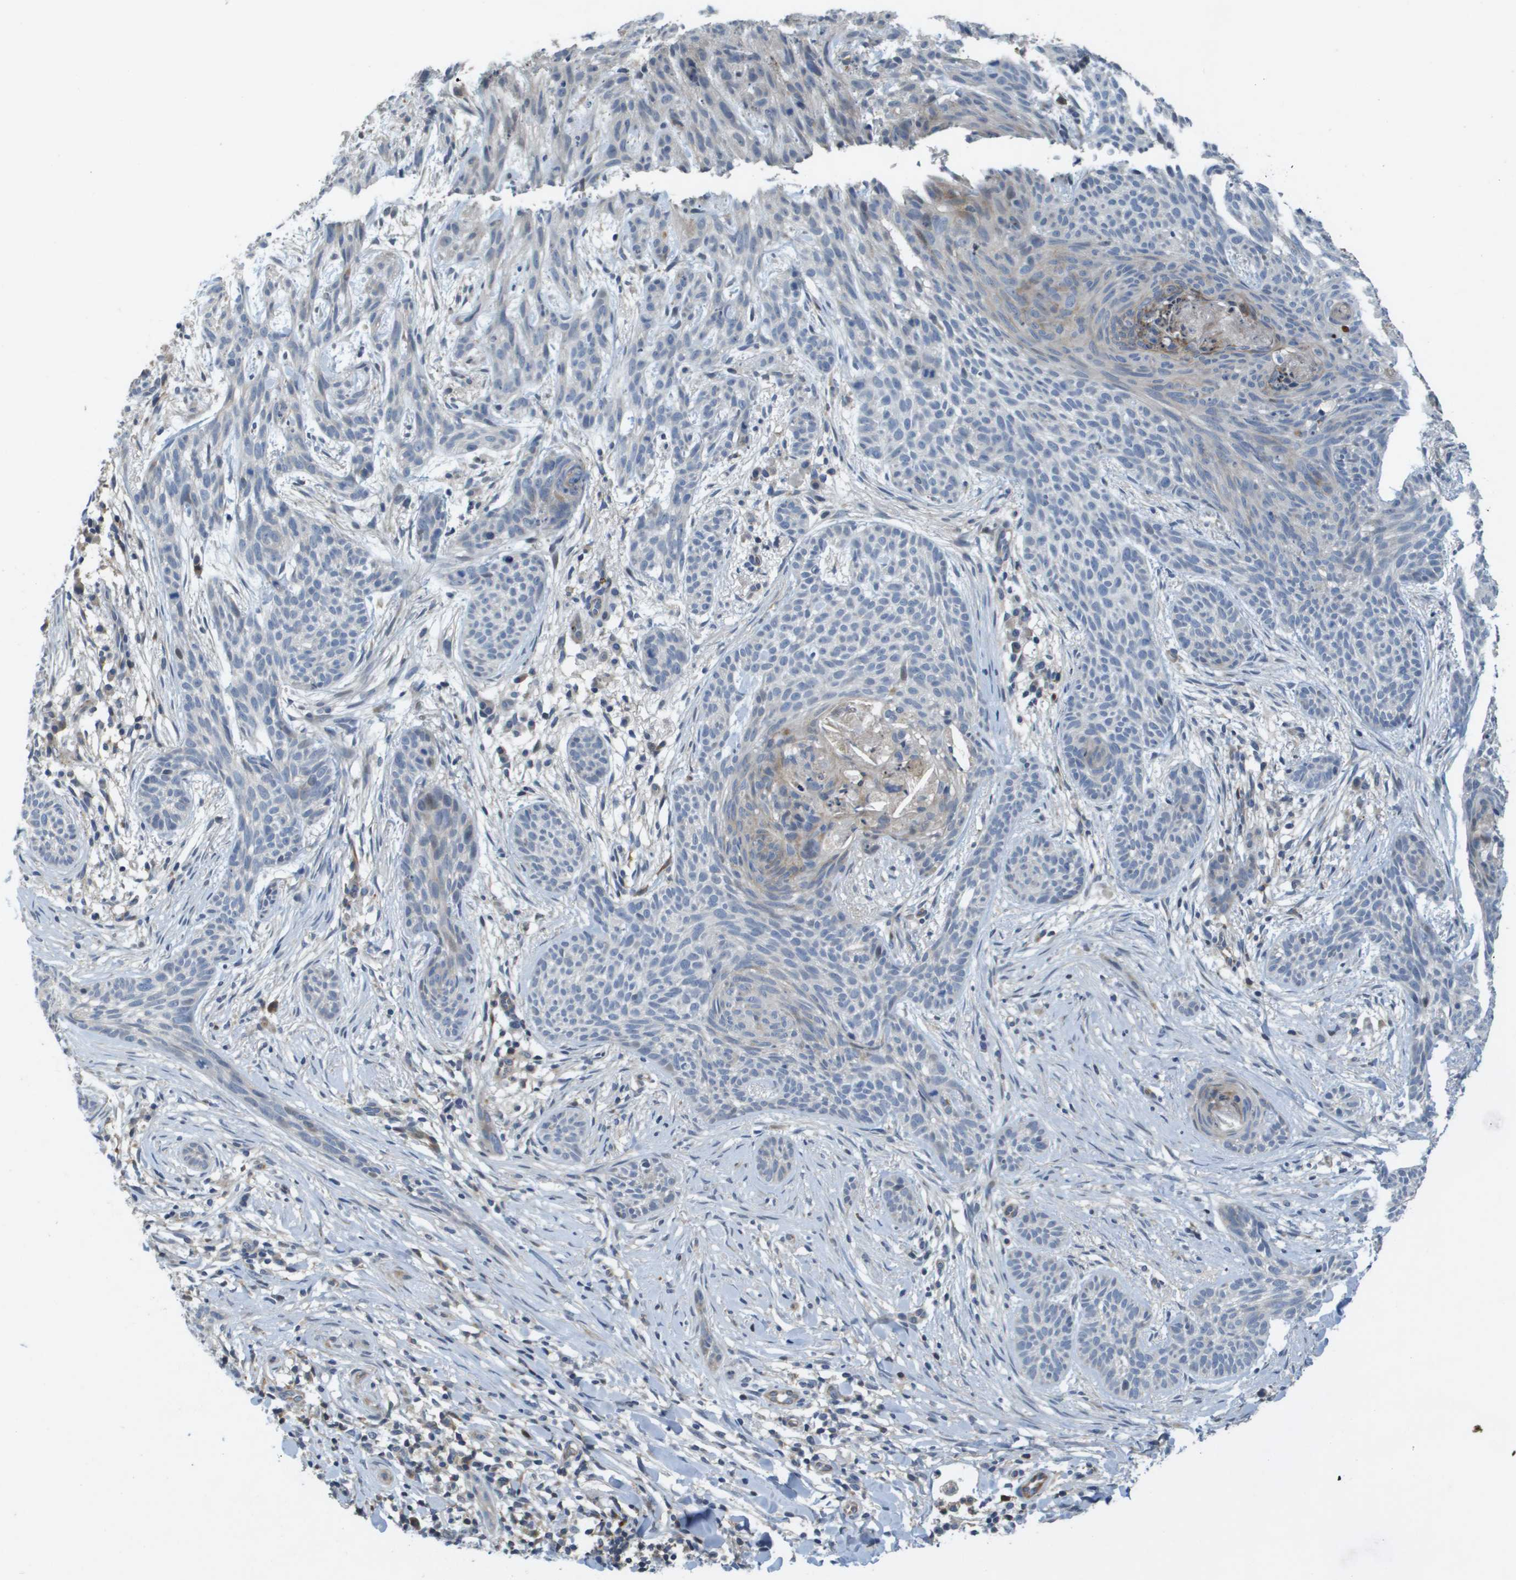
{"staining": {"intensity": "weak", "quantity": "<25%", "location": "cytoplasmic/membranous"}, "tissue": "skin cancer", "cell_type": "Tumor cells", "image_type": "cancer", "snomed": [{"axis": "morphology", "description": "Basal cell carcinoma"}, {"axis": "topography", "description": "Skin"}], "caption": "This is a image of immunohistochemistry staining of skin cancer, which shows no staining in tumor cells. Nuclei are stained in blue.", "gene": "SCN4B", "patient": {"sex": "female", "age": 59}}